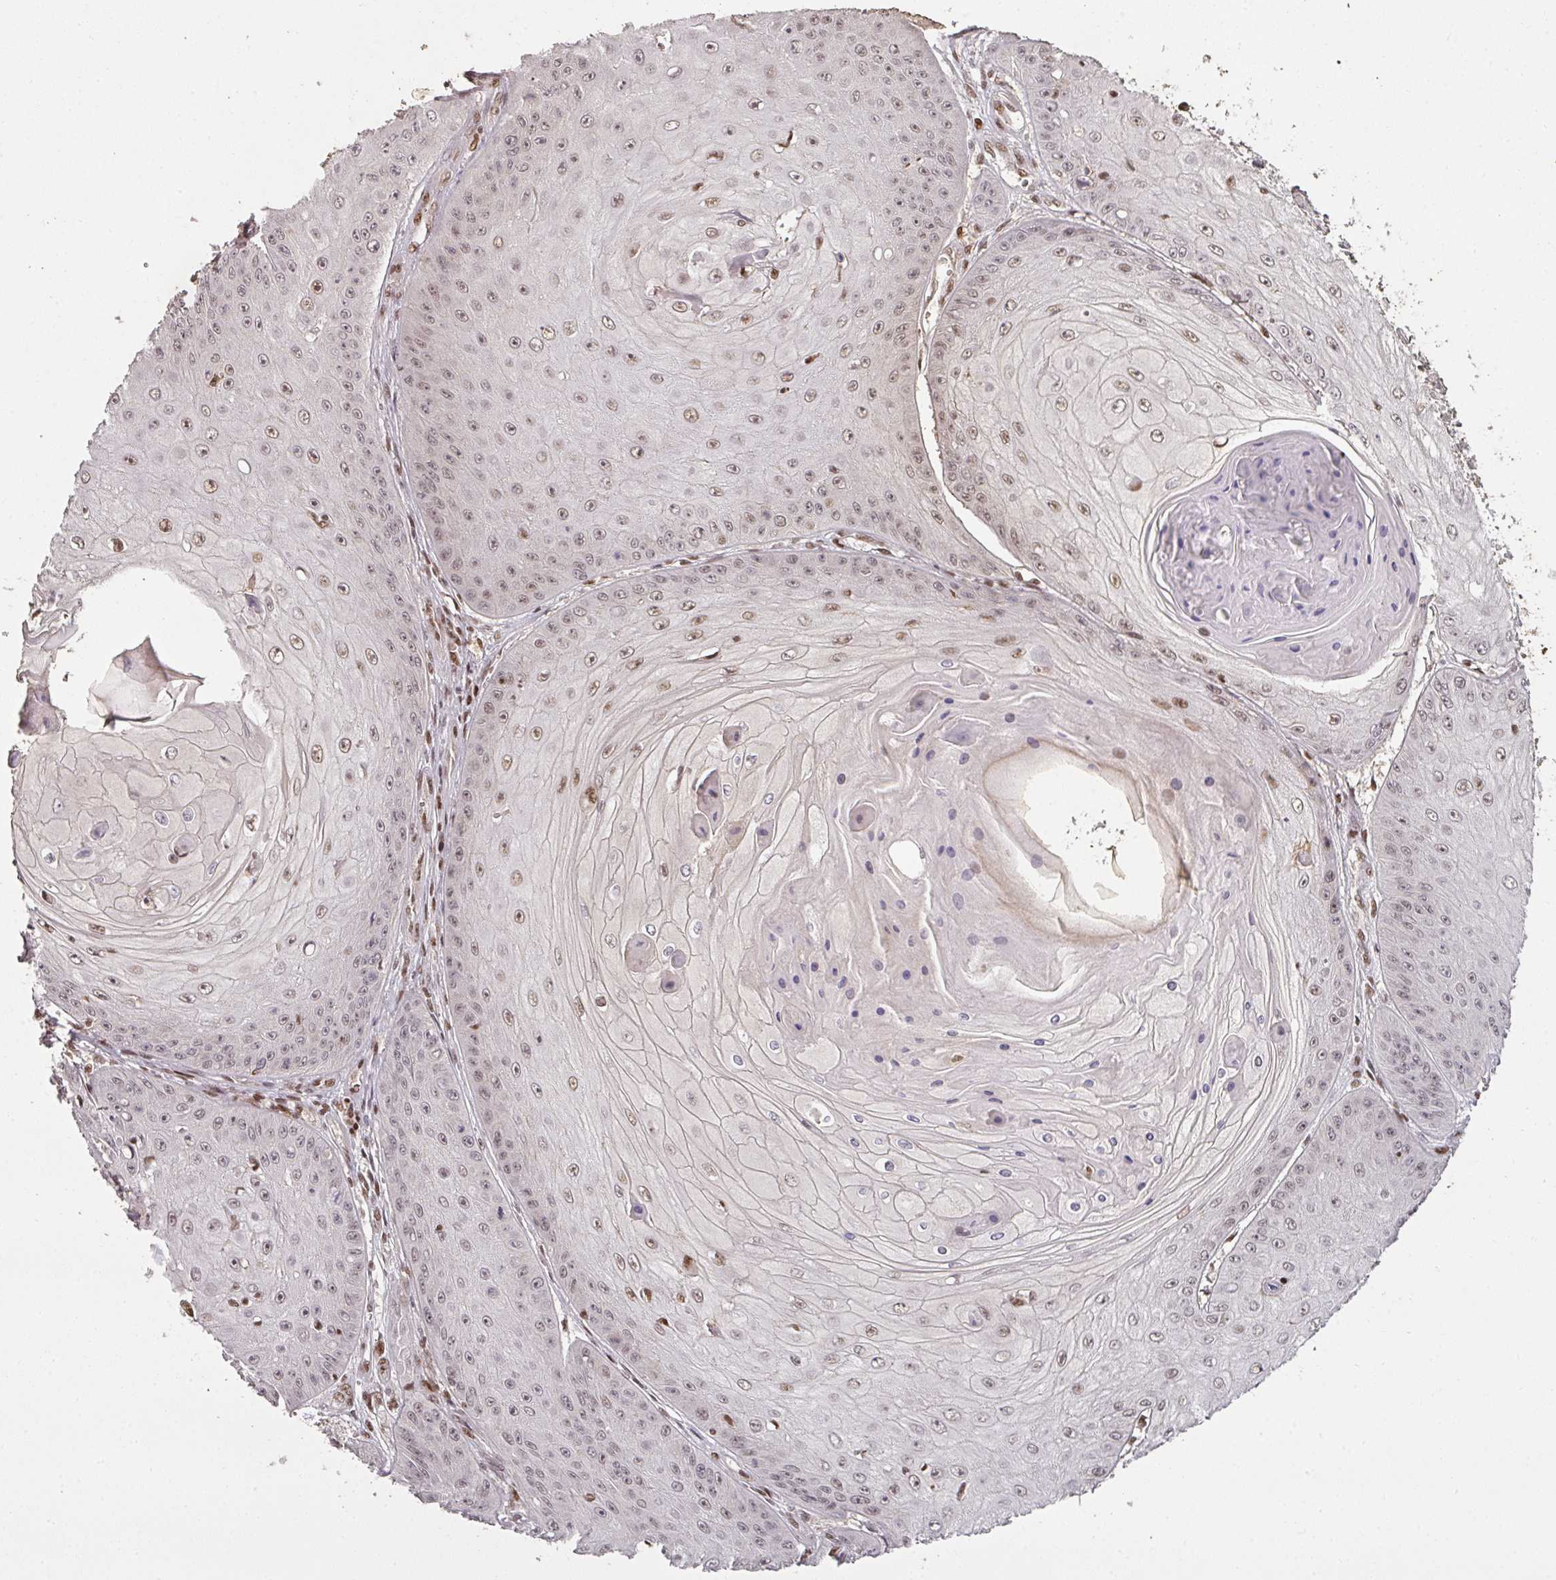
{"staining": {"intensity": "moderate", "quantity": "25%-75%", "location": "nuclear"}, "tissue": "skin cancer", "cell_type": "Tumor cells", "image_type": "cancer", "snomed": [{"axis": "morphology", "description": "Squamous cell carcinoma, NOS"}, {"axis": "topography", "description": "Skin"}], "caption": "A histopathology image showing moderate nuclear positivity in about 25%-75% of tumor cells in skin squamous cell carcinoma, as visualized by brown immunohistochemical staining.", "gene": "GPRIN2", "patient": {"sex": "male", "age": 70}}